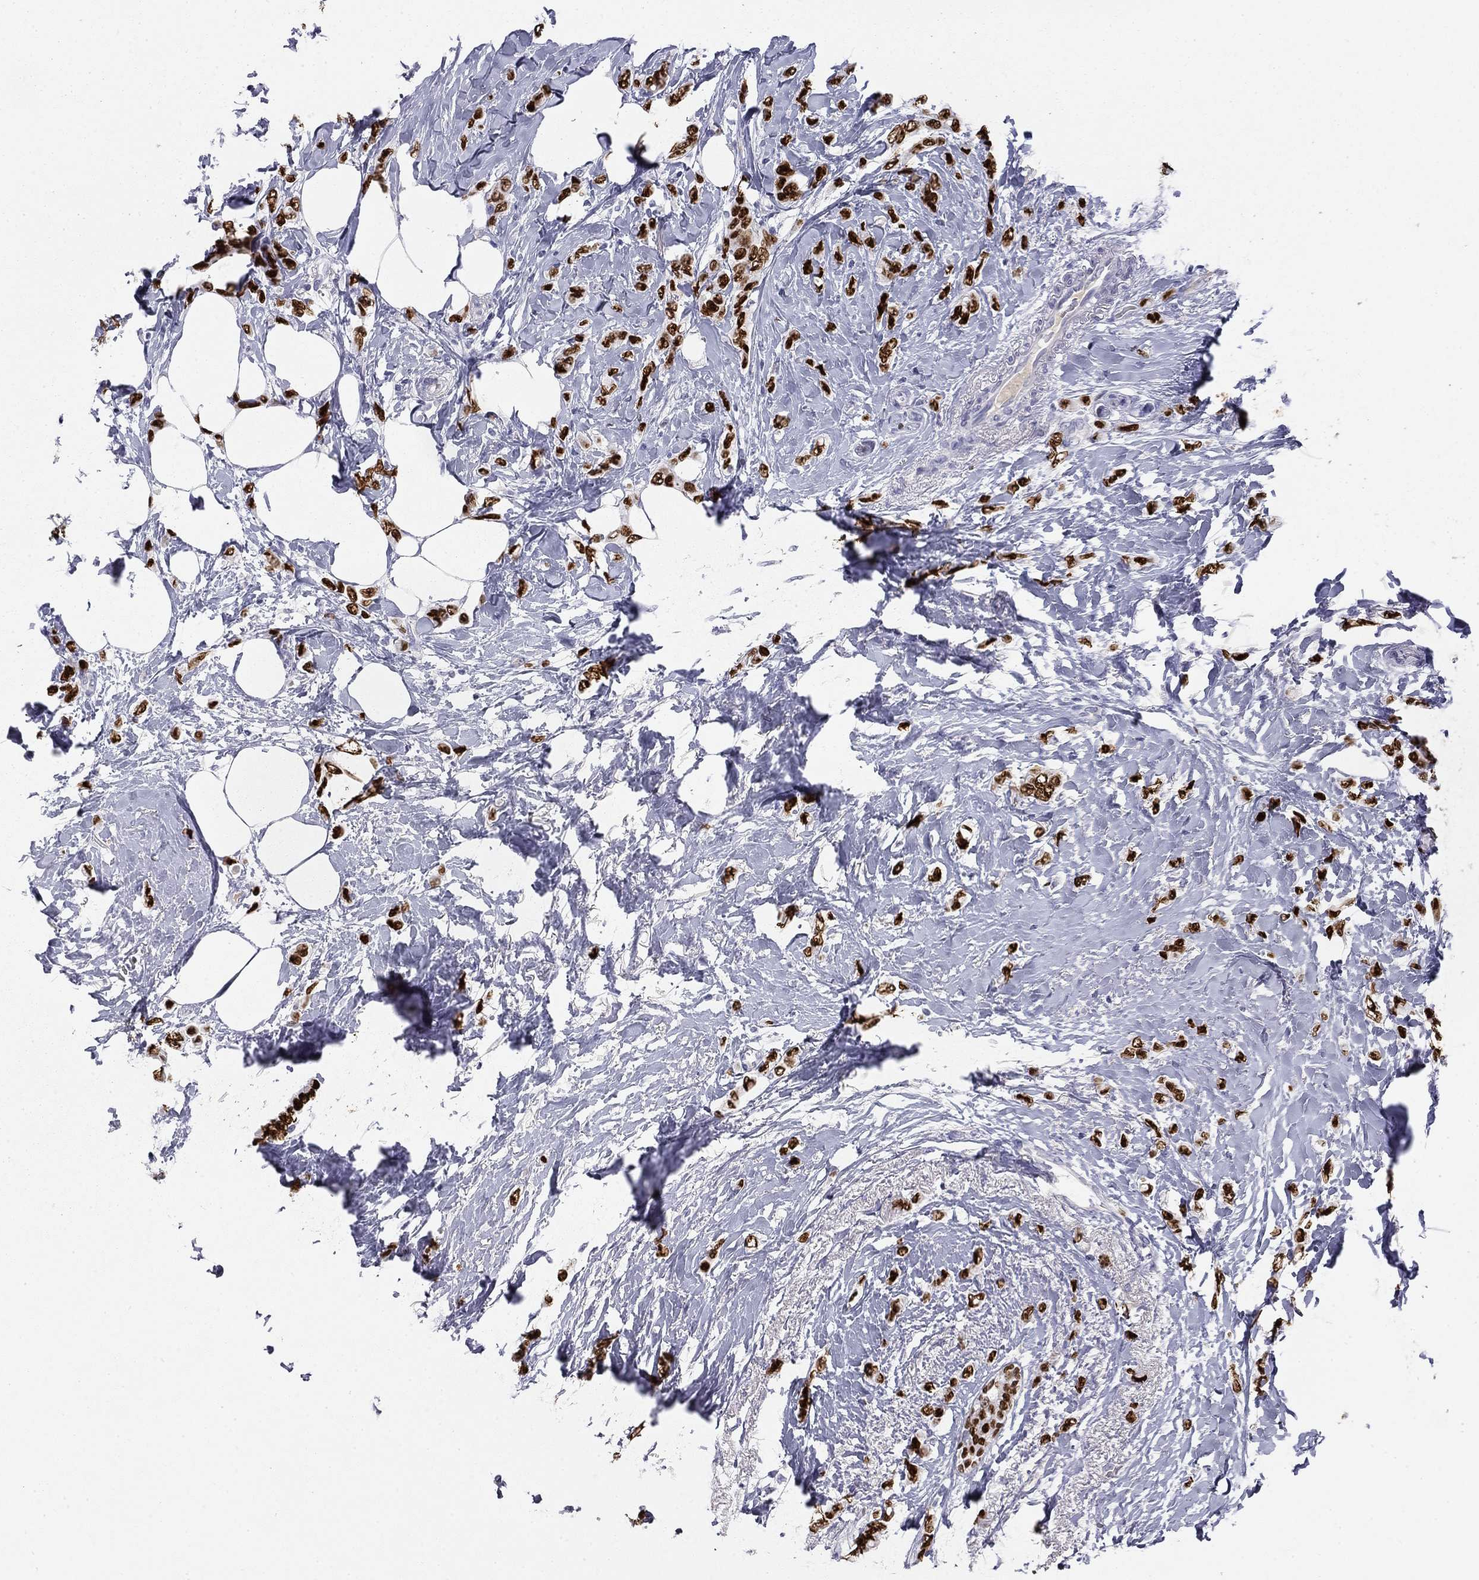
{"staining": {"intensity": "strong", "quantity": ">75%", "location": "nuclear"}, "tissue": "breast cancer", "cell_type": "Tumor cells", "image_type": "cancer", "snomed": [{"axis": "morphology", "description": "Lobular carcinoma"}, {"axis": "topography", "description": "Breast"}], "caption": "Immunohistochemistry of breast lobular carcinoma exhibits high levels of strong nuclear staining in about >75% of tumor cells.", "gene": "TFAP2B", "patient": {"sex": "female", "age": 66}}